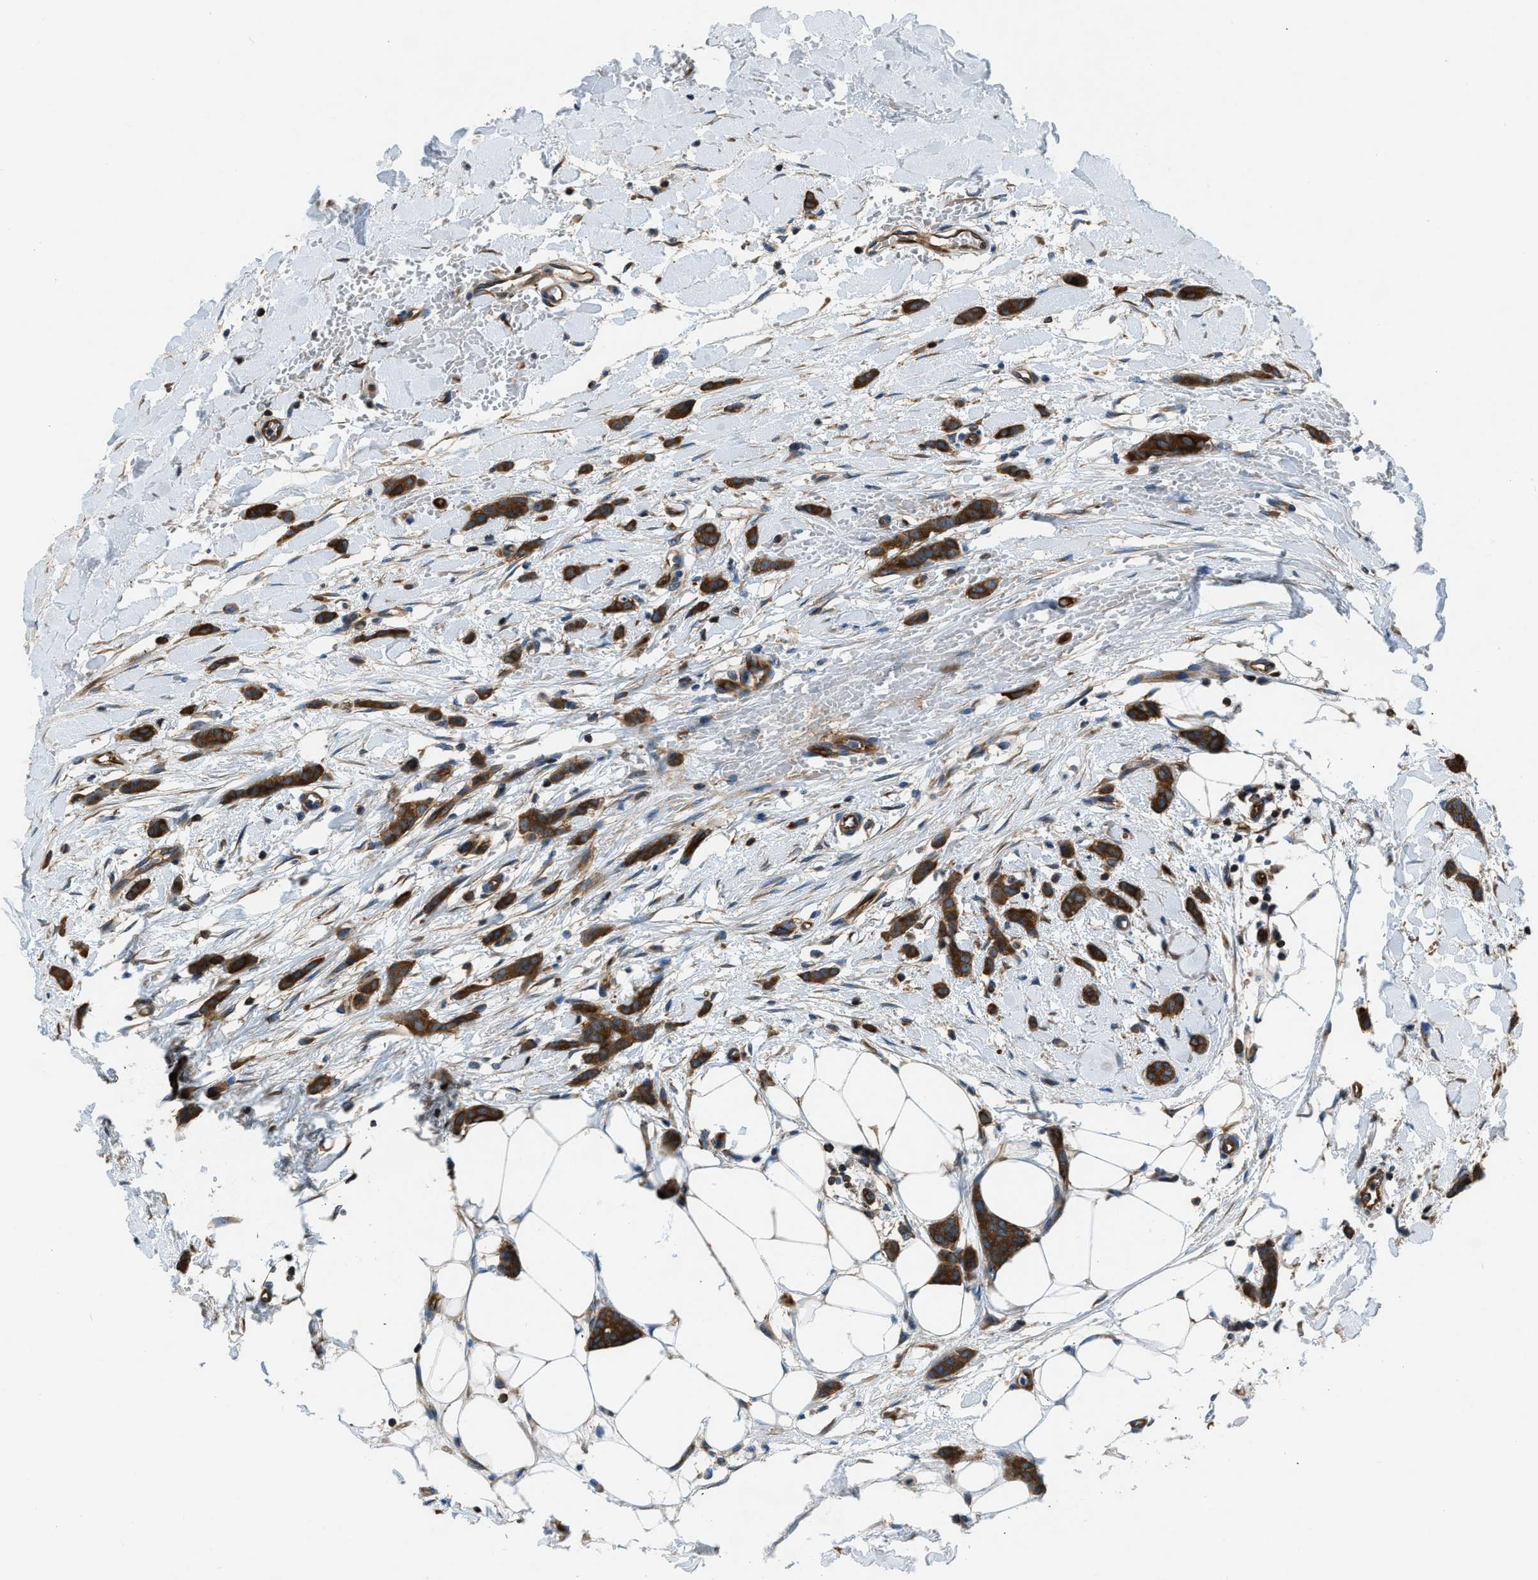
{"staining": {"intensity": "strong", "quantity": ">75%", "location": "cytoplasmic/membranous"}, "tissue": "breast cancer", "cell_type": "Tumor cells", "image_type": "cancer", "snomed": [{"axis": "morphology", "description": "Lobular carcinoma"}, {"axis": "topography", "description": "Skin"}, {"axis": "topography", "description": "Breast"}], "caption": "Breast lobular carcinoma tissue shows strong cytoplasmic/membranous staining in approximately >75% of tumor cells", "gene": "PFKP", "patient": {"sex": "female", "age": 46}}